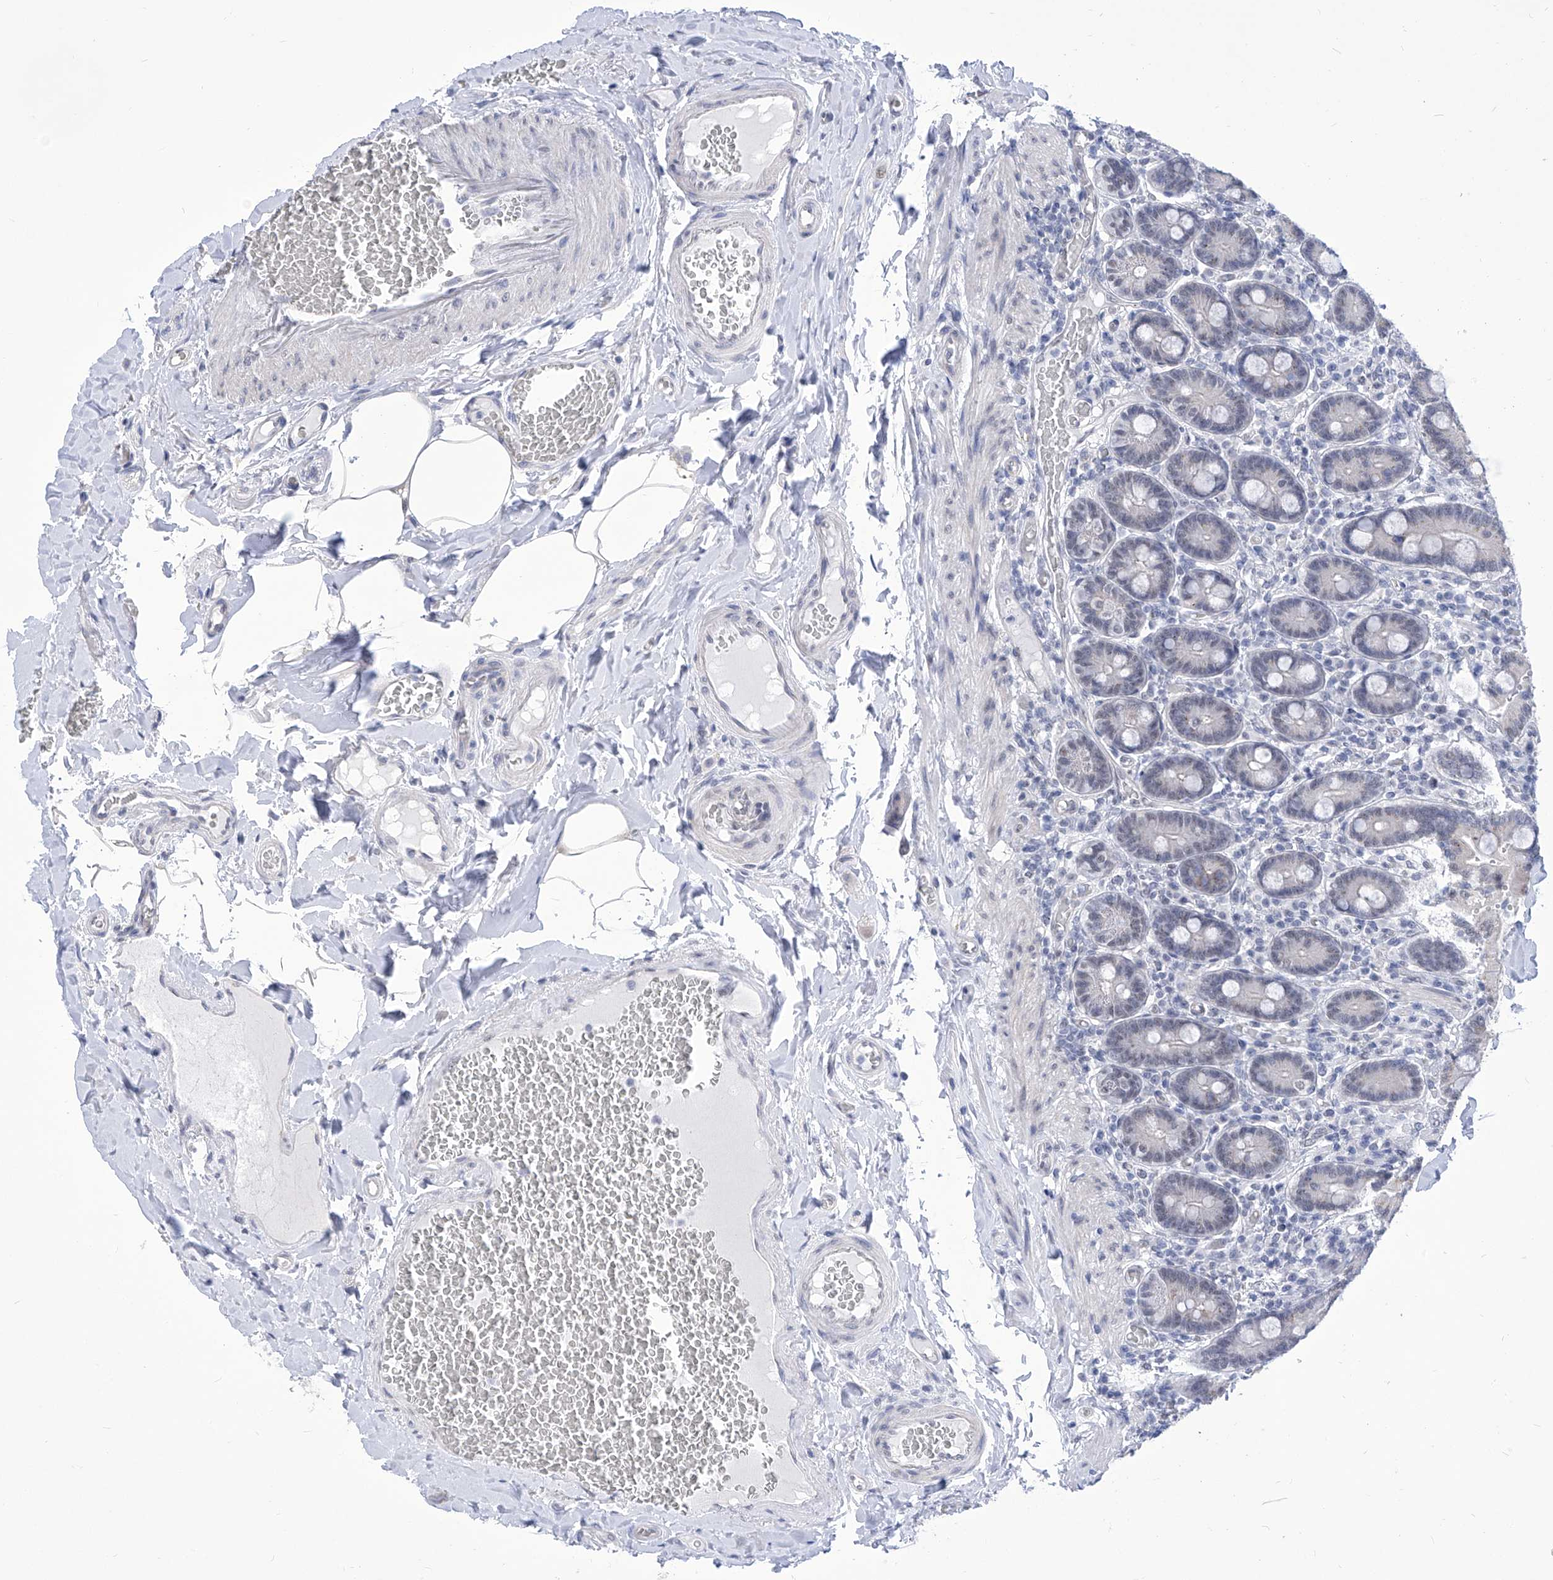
{"staining": {"intensity": "moderate", "quantity": "<25%", "location": "nuclear"}, "tissue": "duodenum", "cell_type": "Glandular cells", "image_type": "normal", "snomed": [{"axis": "morphology", "description": "Normal tissue, NOS"}, {"axis": "topography", "description": "Duodenum"}], "caption": "Duodenum stained with a protein marker displays moderate staining in glandular cells.", "gene": "SART1", "patient": {"sex": "female", "age": 62}}